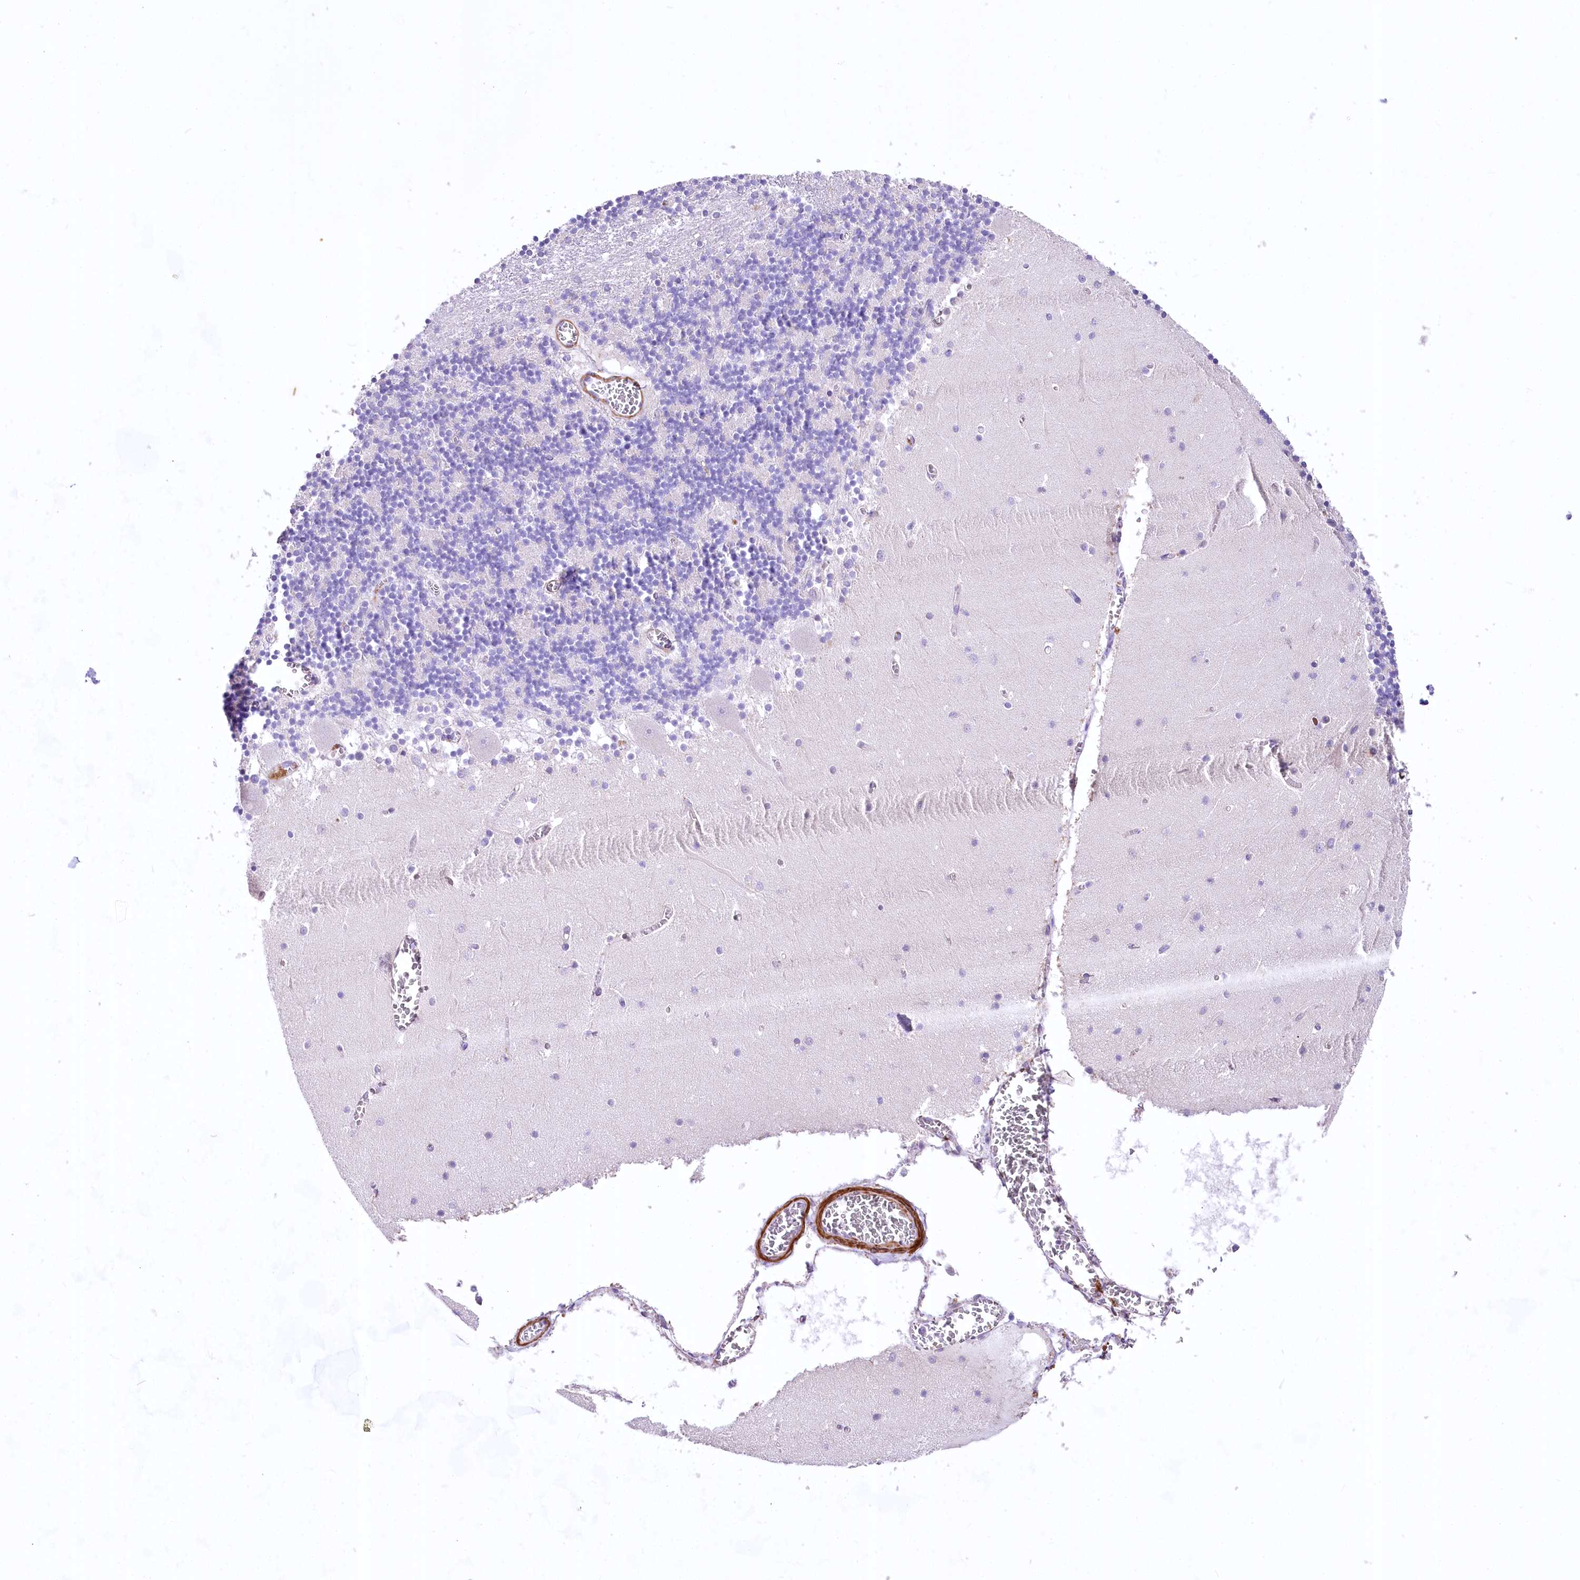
{"staining": {"intensity": "negative", "quantity": "none", "location": "none"}, "tissue": "cerebellum", "cell_type": "Cells in granular layer", "image_type": "normal", "snomed": [{"axis": "morphology", "description": "Normal tissue, NOS"}, {"axis": "topography", "description": "Cerebellum"}], "caption": "IHC micrograph of benign cerebellum stained for a protein (brown), which displays no staining in cells in granular layer.", "gene": "RDH16", "patient": {"sex": "female", "age": 28}}